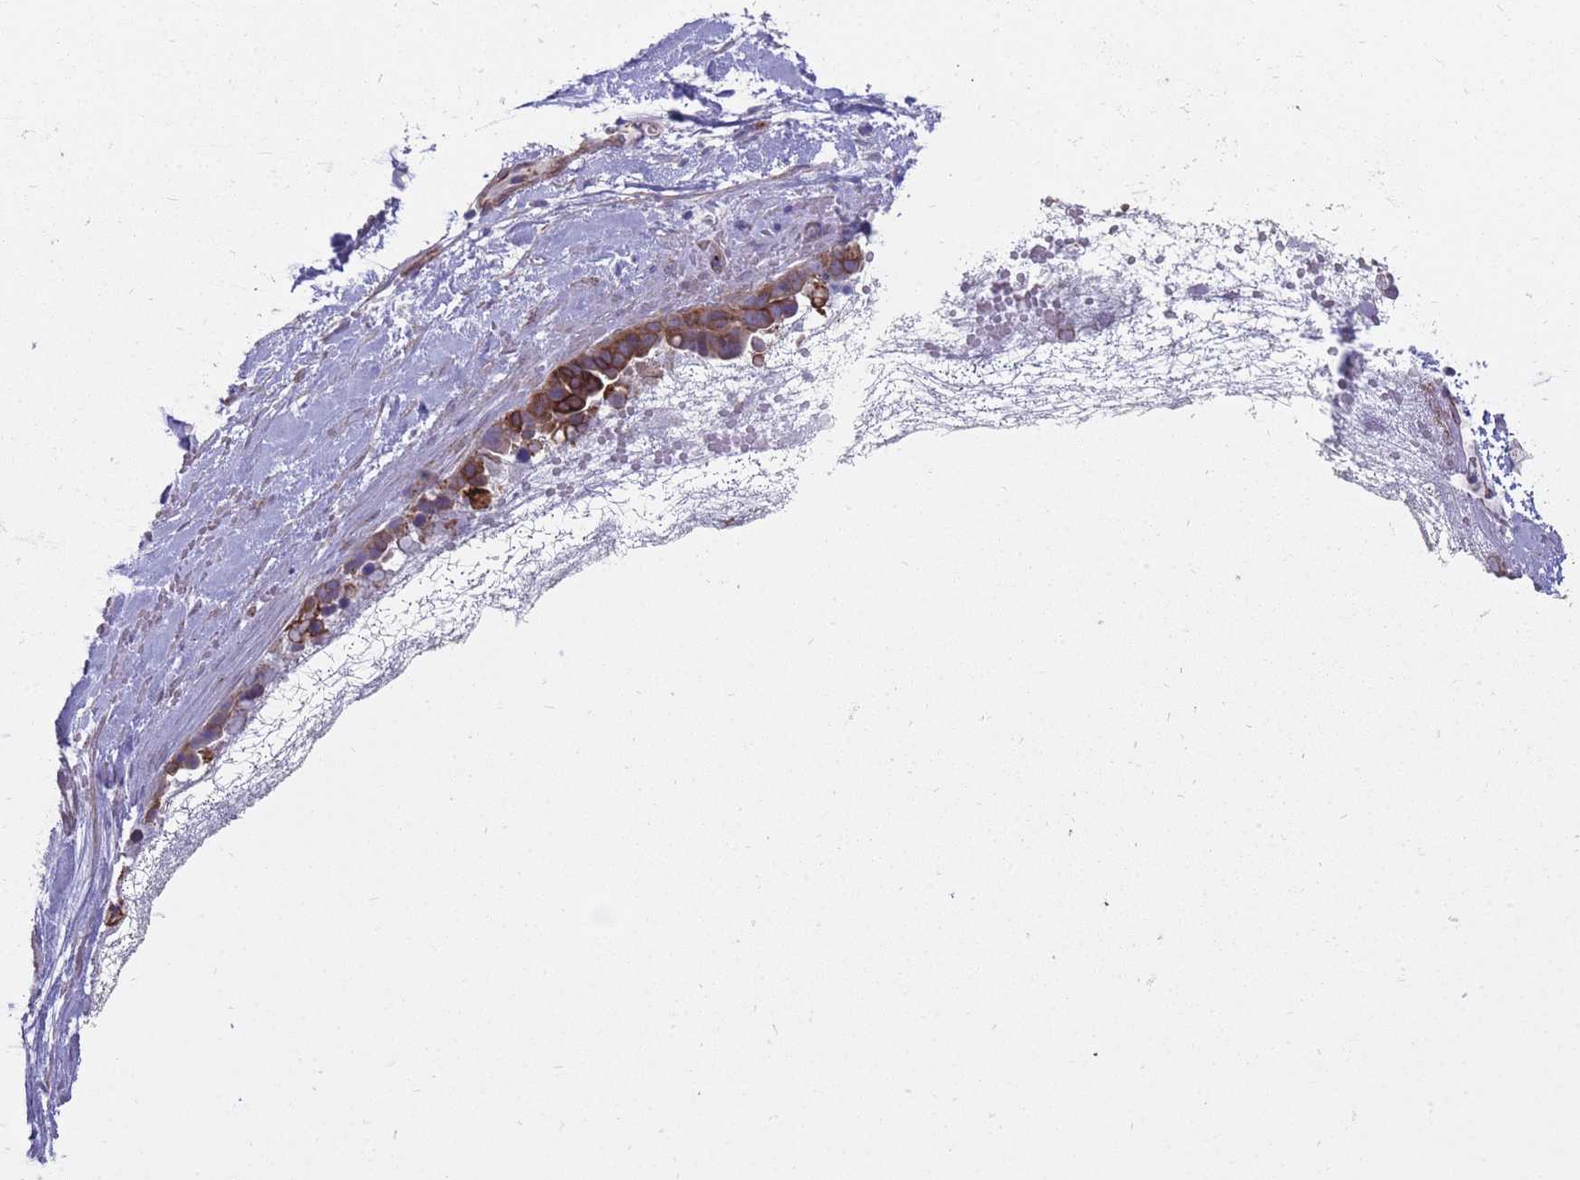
{"staining": {"intensity": "strong", "quantity": ">75%", "location": "cytoplasmic/membranous"}, "tissue": "ovarian cancer", "cell_type": "Tumor cells", "image_type": "cancer", "snomed": [{"axis": "morphology", "description": "Cystadenocarcinoma, serous, NOS"}, {"axis": "topography", "description": "Ovary"}], "caption": "Immunohistochemical staining of ovarian cancer (serous cystadenocarcinoma) shows strong cytoplasmic/membranous protein positivity in about >75% of tumor cells.", "gene": "RGS11", "patient": {"sex": "female", "age": 54}}